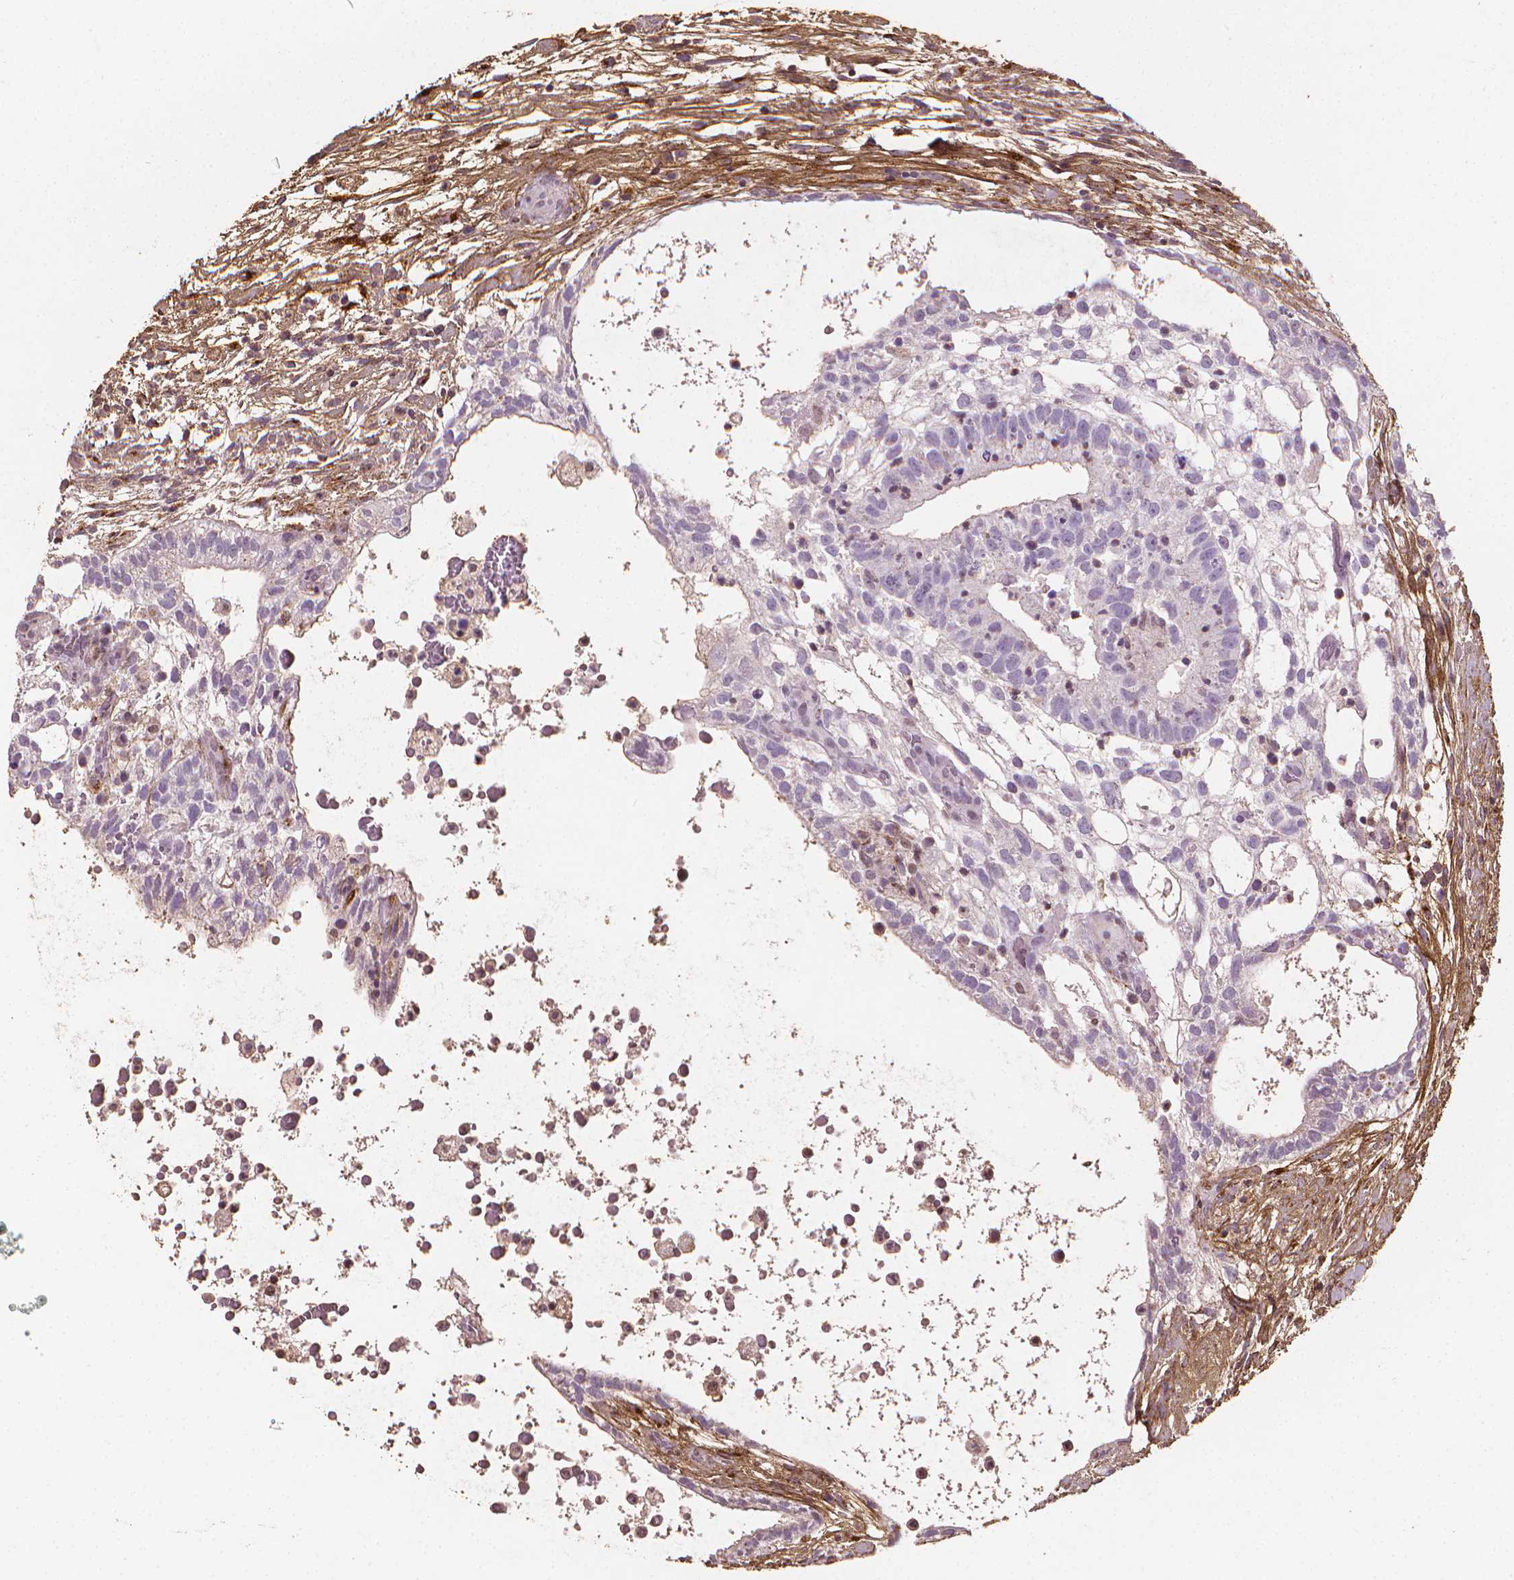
{"staining": {"intensity": "negative", "quantity": "none", "location": "none"}, "tissue": "testis cancer", "cell_type": "Tumor cells", "image_type": "cancer", "snomed": [{"axis": "morphology", "description": "Normal tissue, NOS"}, {"axis": "morphology", "description": "Carcinoma, Embryonal, NOS"}, {"axis": "topography", "description": "Testis"}], "caption": "A photomicrograph of embryonal carcinoma (testis) stained for a protein demonstrates no brown staining in tumor cells.", "gene": "DCN", "patient": {"sex": "male", "age": 32}}